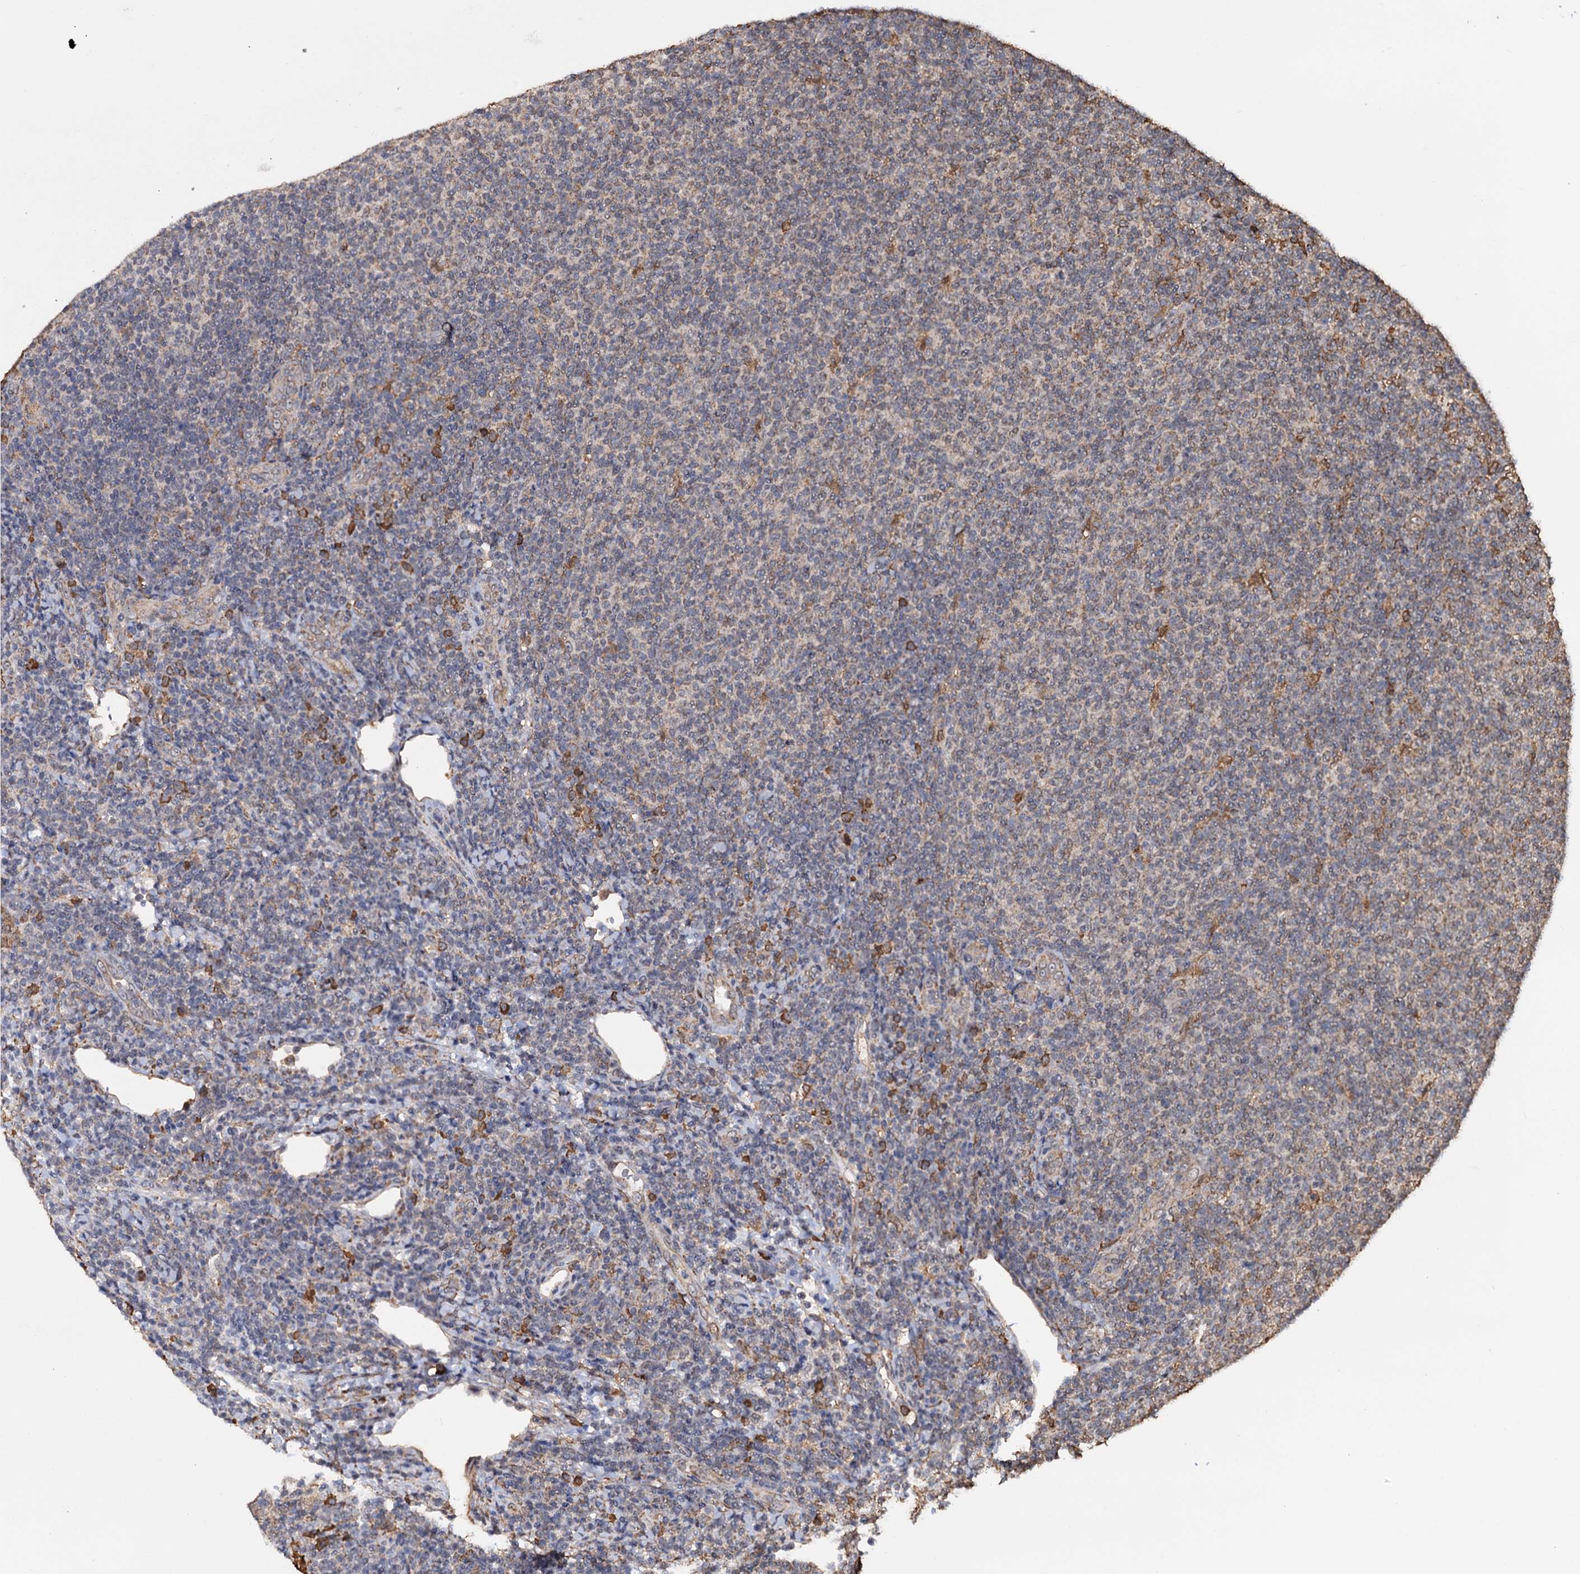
{"staining": {"intensity": "negative", "quantity": "none", "location": "none"}, "tissue": "lymphoma", "cell_type": "Tumor cells", "image_type": "cancer", "snomed": [{"axis": "morphology", "description": "Malignant lymphoma, non-Hodgkin's type, Low grade"}, {"axis": "topography", "description": "Lymph node"}], "caption": "Immunohistochemistry (IHC) micrograph of neoplastic tissue: human low-grade malignant lymphoma, non-Hodgkin's type stained with DAB demonstrates no significant protein expression in tumor cells.", "gene": "TBC1D12", "patient": {"sex": "male", "age": 66}}